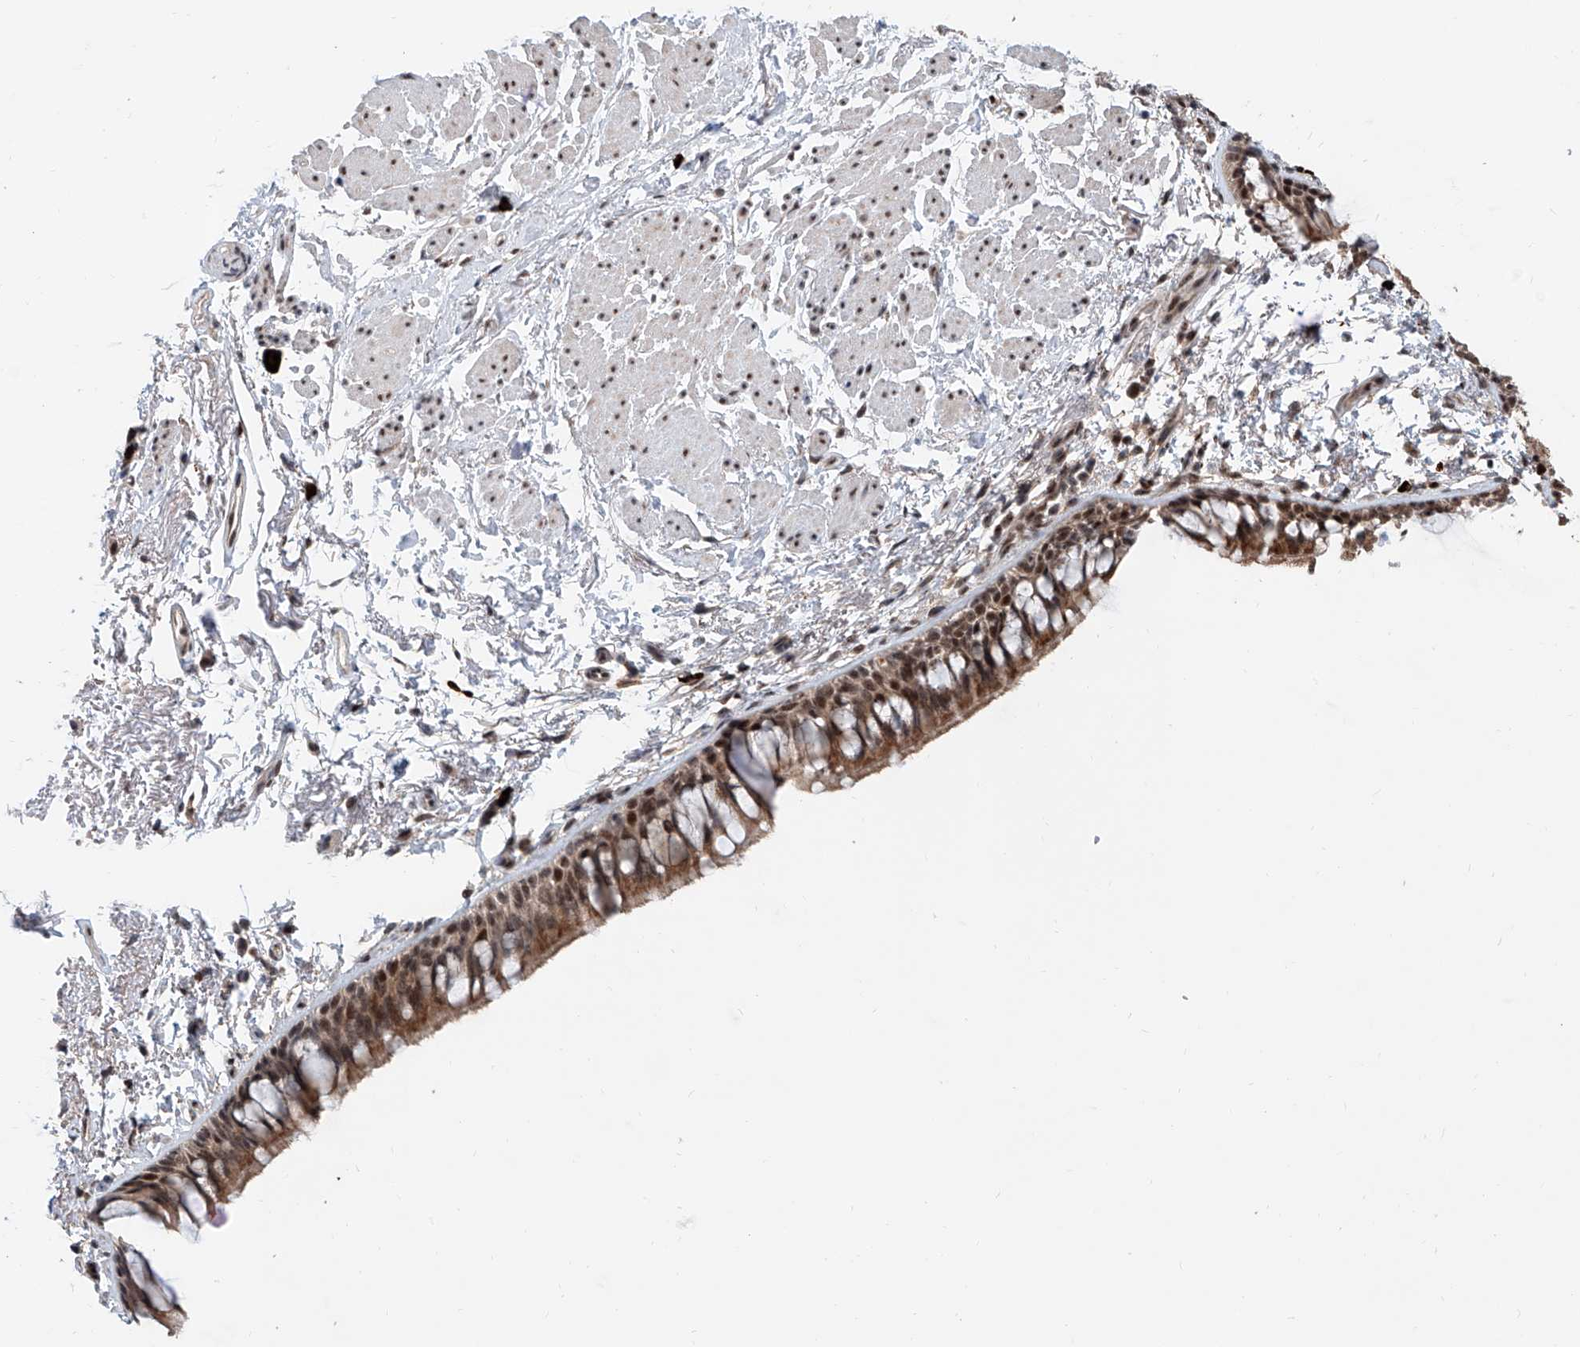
{"staining": {"intensity": "moderate", "quantity": "25%-75%", "location": "cytoplasmic/membranous,nuclear"}, "tissue": "bronchus", "cell_type": "Respiratory epithelial cells", "image_type": "normal", "snomed": [{"axis": "morphology", "description": "Normal tissue, NOS"}, {"axis": "topography", "description": "Cartilage tissue"}, {"axis": "topography", "description": "Bronchus"}], "caption": "A high-resolution micrograph shows immunohistochemistry staining of unremarkable bronchus, which demonstrates moderate cytoplasmic/membranous,nuclear expression in about 25%-75% of respiratory epithelial cells.", "gene": "SDE2", "patient": {"sex": "female", "age": 73}}